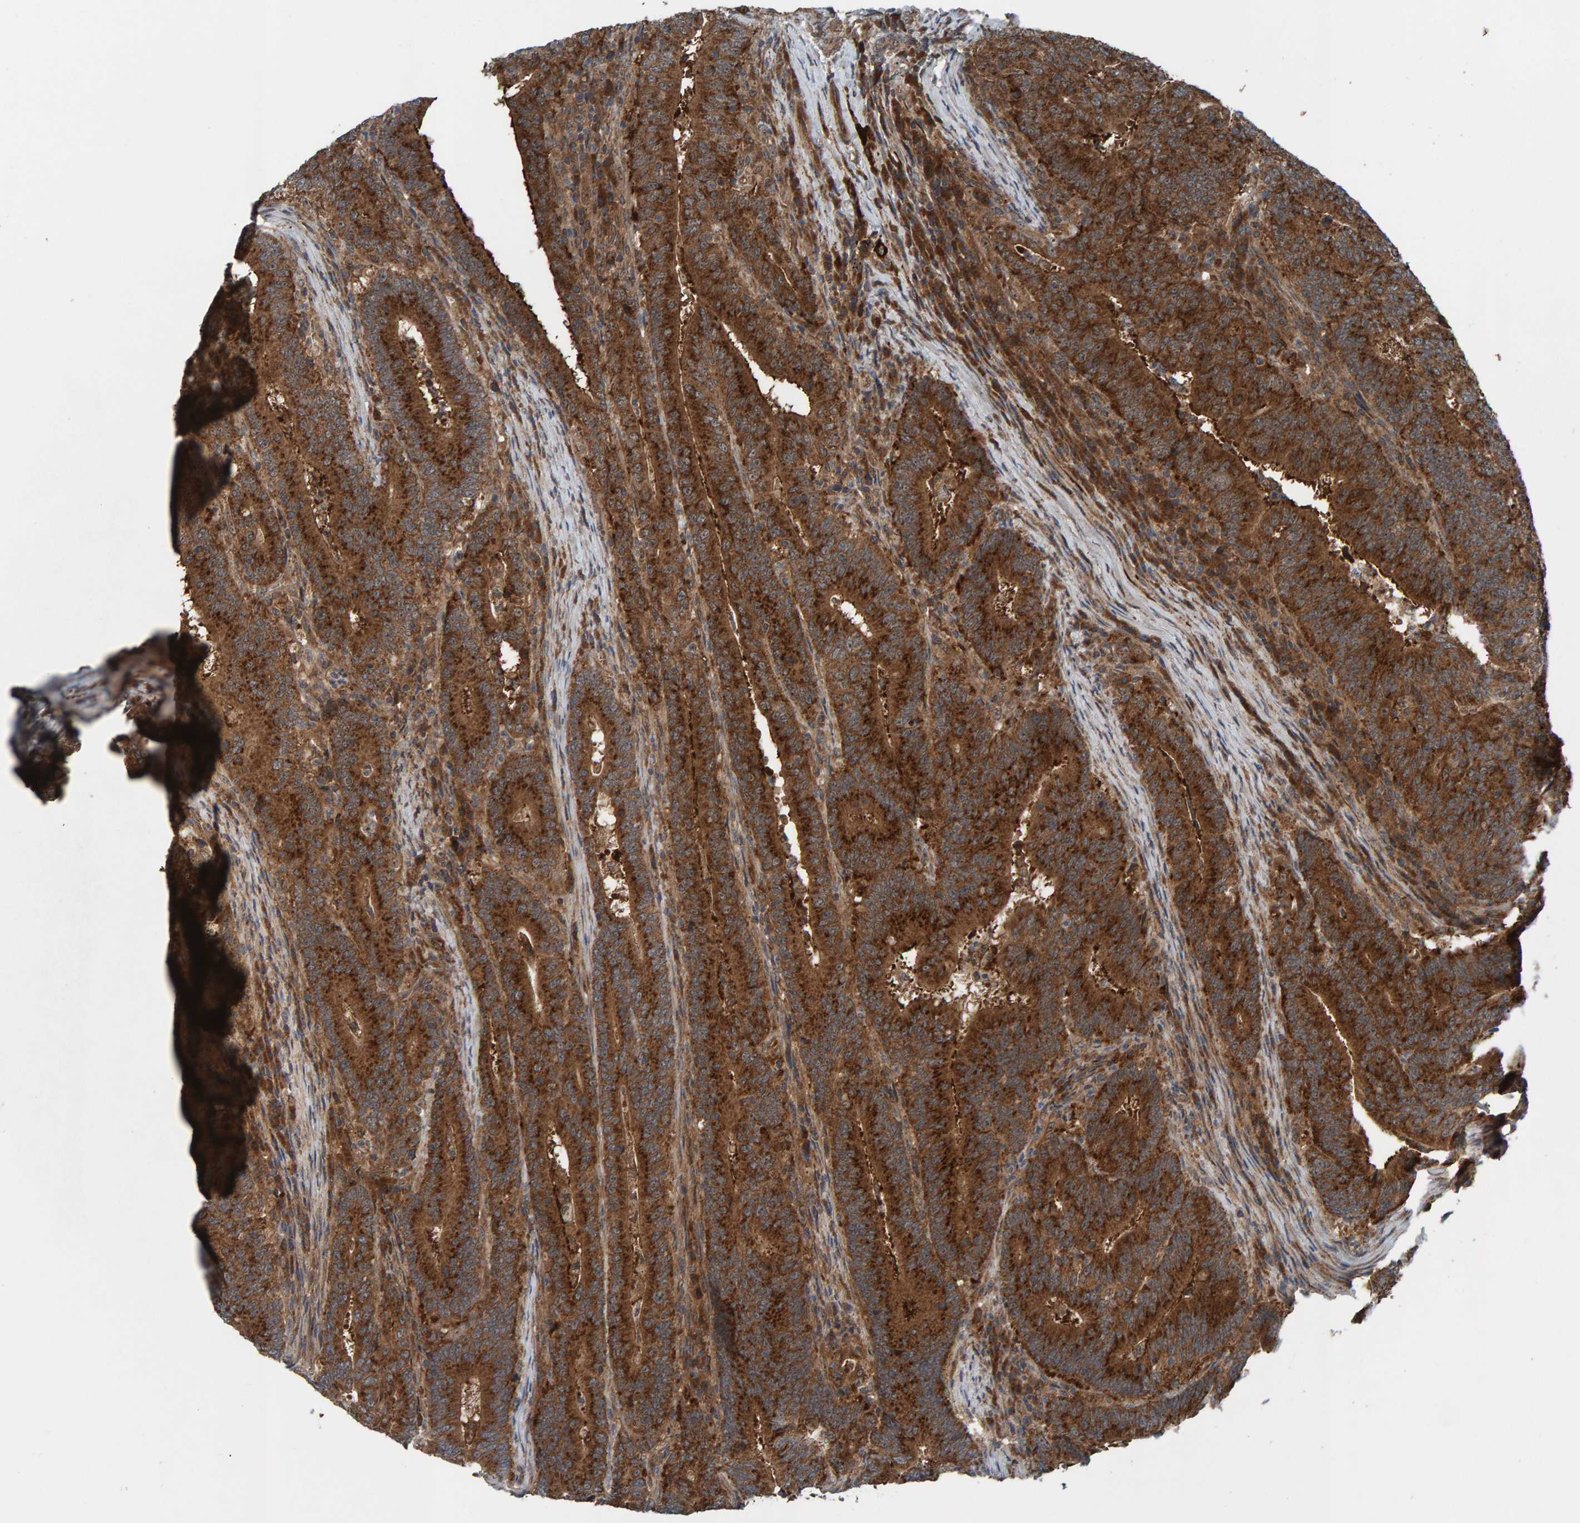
{"staining": {"intensity": "strong", "quantity": ">75%", "location": "cytoplasmic/membranous"}, "tissue": "colorectal cancer", "cell_type": "Tumor cells", "image_type": "cancer", "snomed": [{"axis": "morphology", "description": "Adenocarcinoma, NOS"}, {"axis": "topography", "description": "Colon"}], "caption": "DAB (3,3'-diaminobenzidine) immunohistochemical staining of colorectal cancer displays strong cytoplasmic/membranous protein expression in approximately >75% of tumor cells.", "gene": "CUEDC1", "patient": {"sex": "female", "age": 66}}